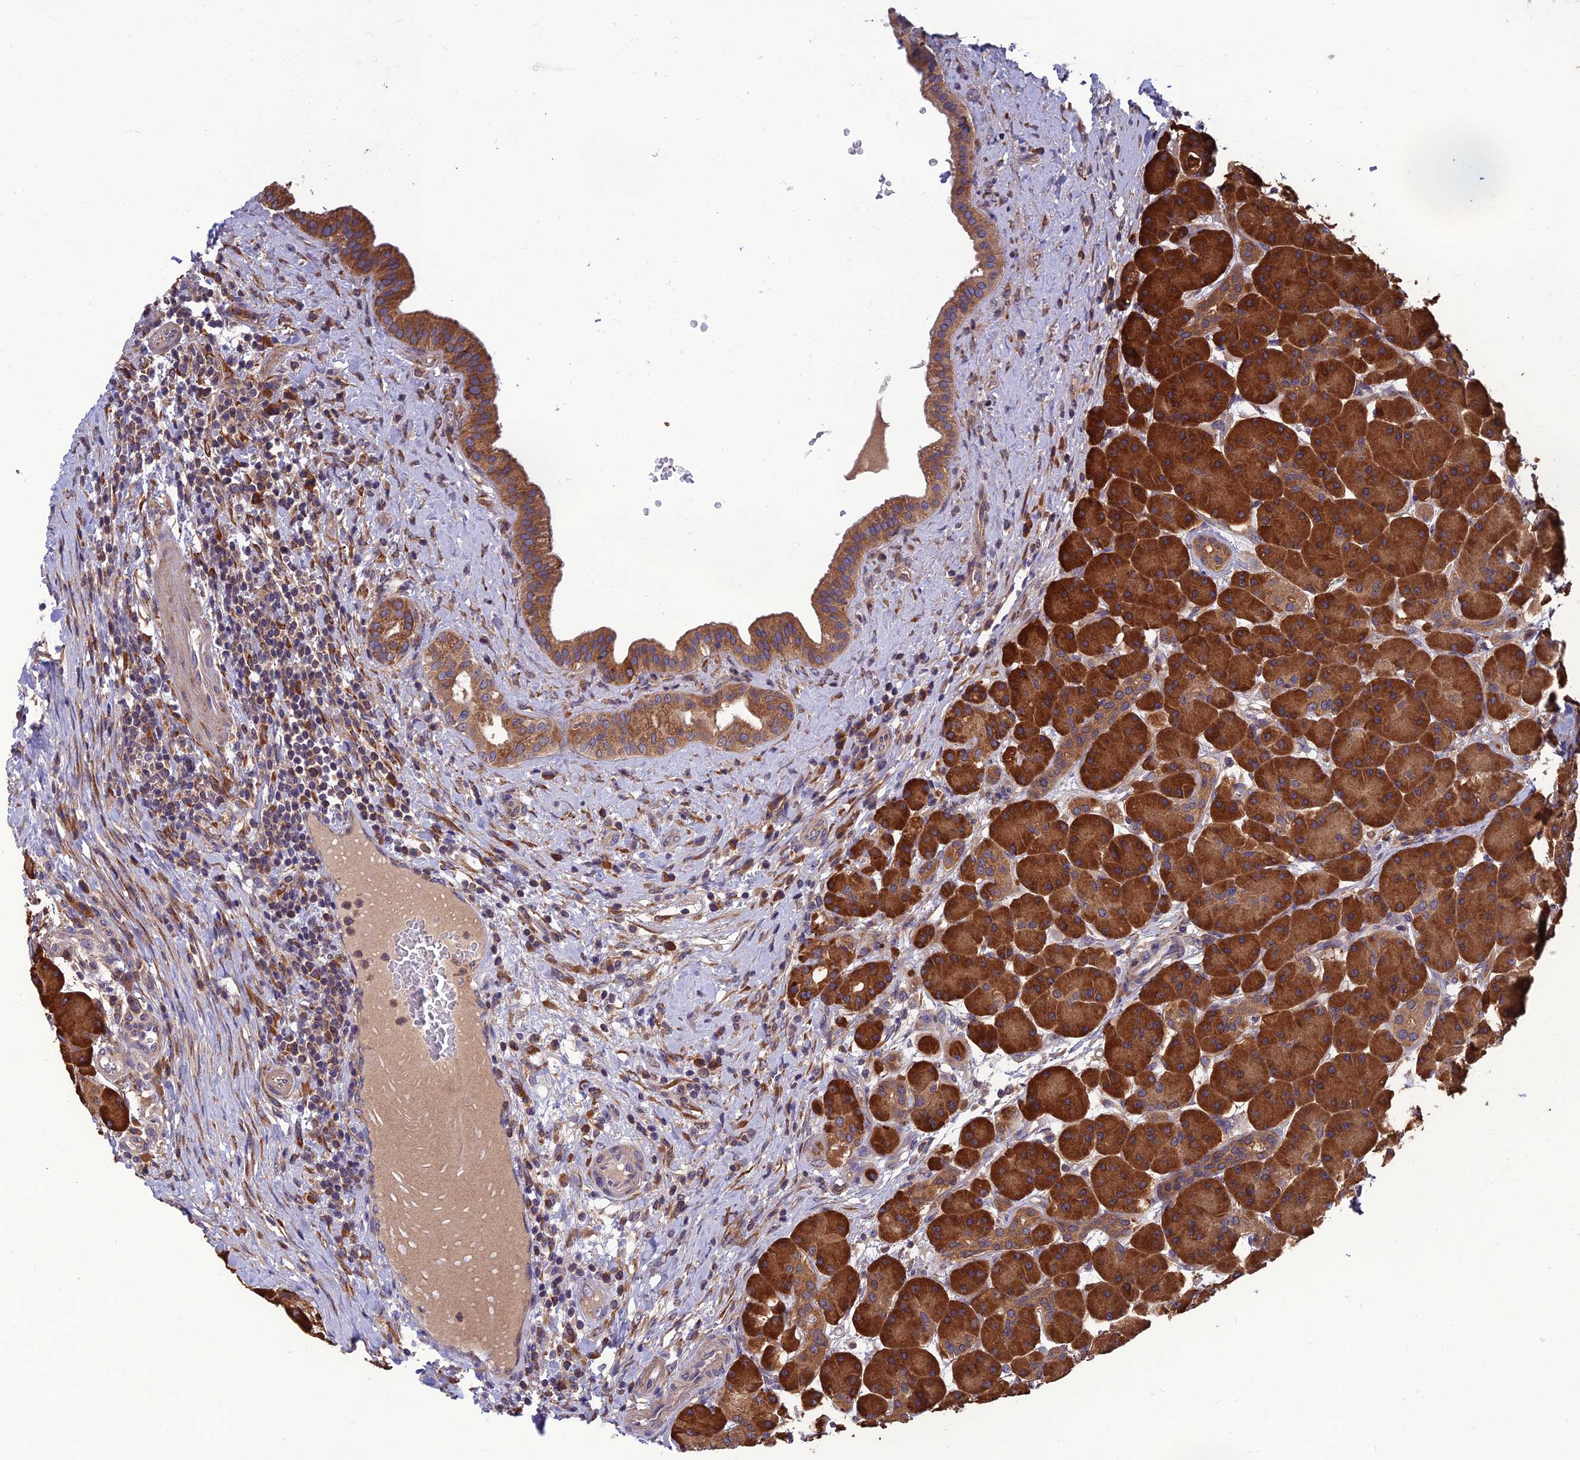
{"staining": {"intensity": "strong", "quantity": ">75%", "location": "cytoplasmic/membranous"}, "tissue": "pancreas", "cell_type": "Exocrine glandular cells", "image_type": "normal", "snomed": [{"axis": "morphology", "description": "Normal tissue, NOS"}, {"axis": "topography", "description": "Pancreas"}], "caption": "Immunohistochemical staining of normal human pancreas displays >75% levels of strong cytoplasmic/membranous protein positivity in approximately >75% of exocrine glandular cells. (Brightfield microscopy of DAB IHC at high magnification).", "gene": "UMAD1", "patient": {"sex": "male", "age": 63}}